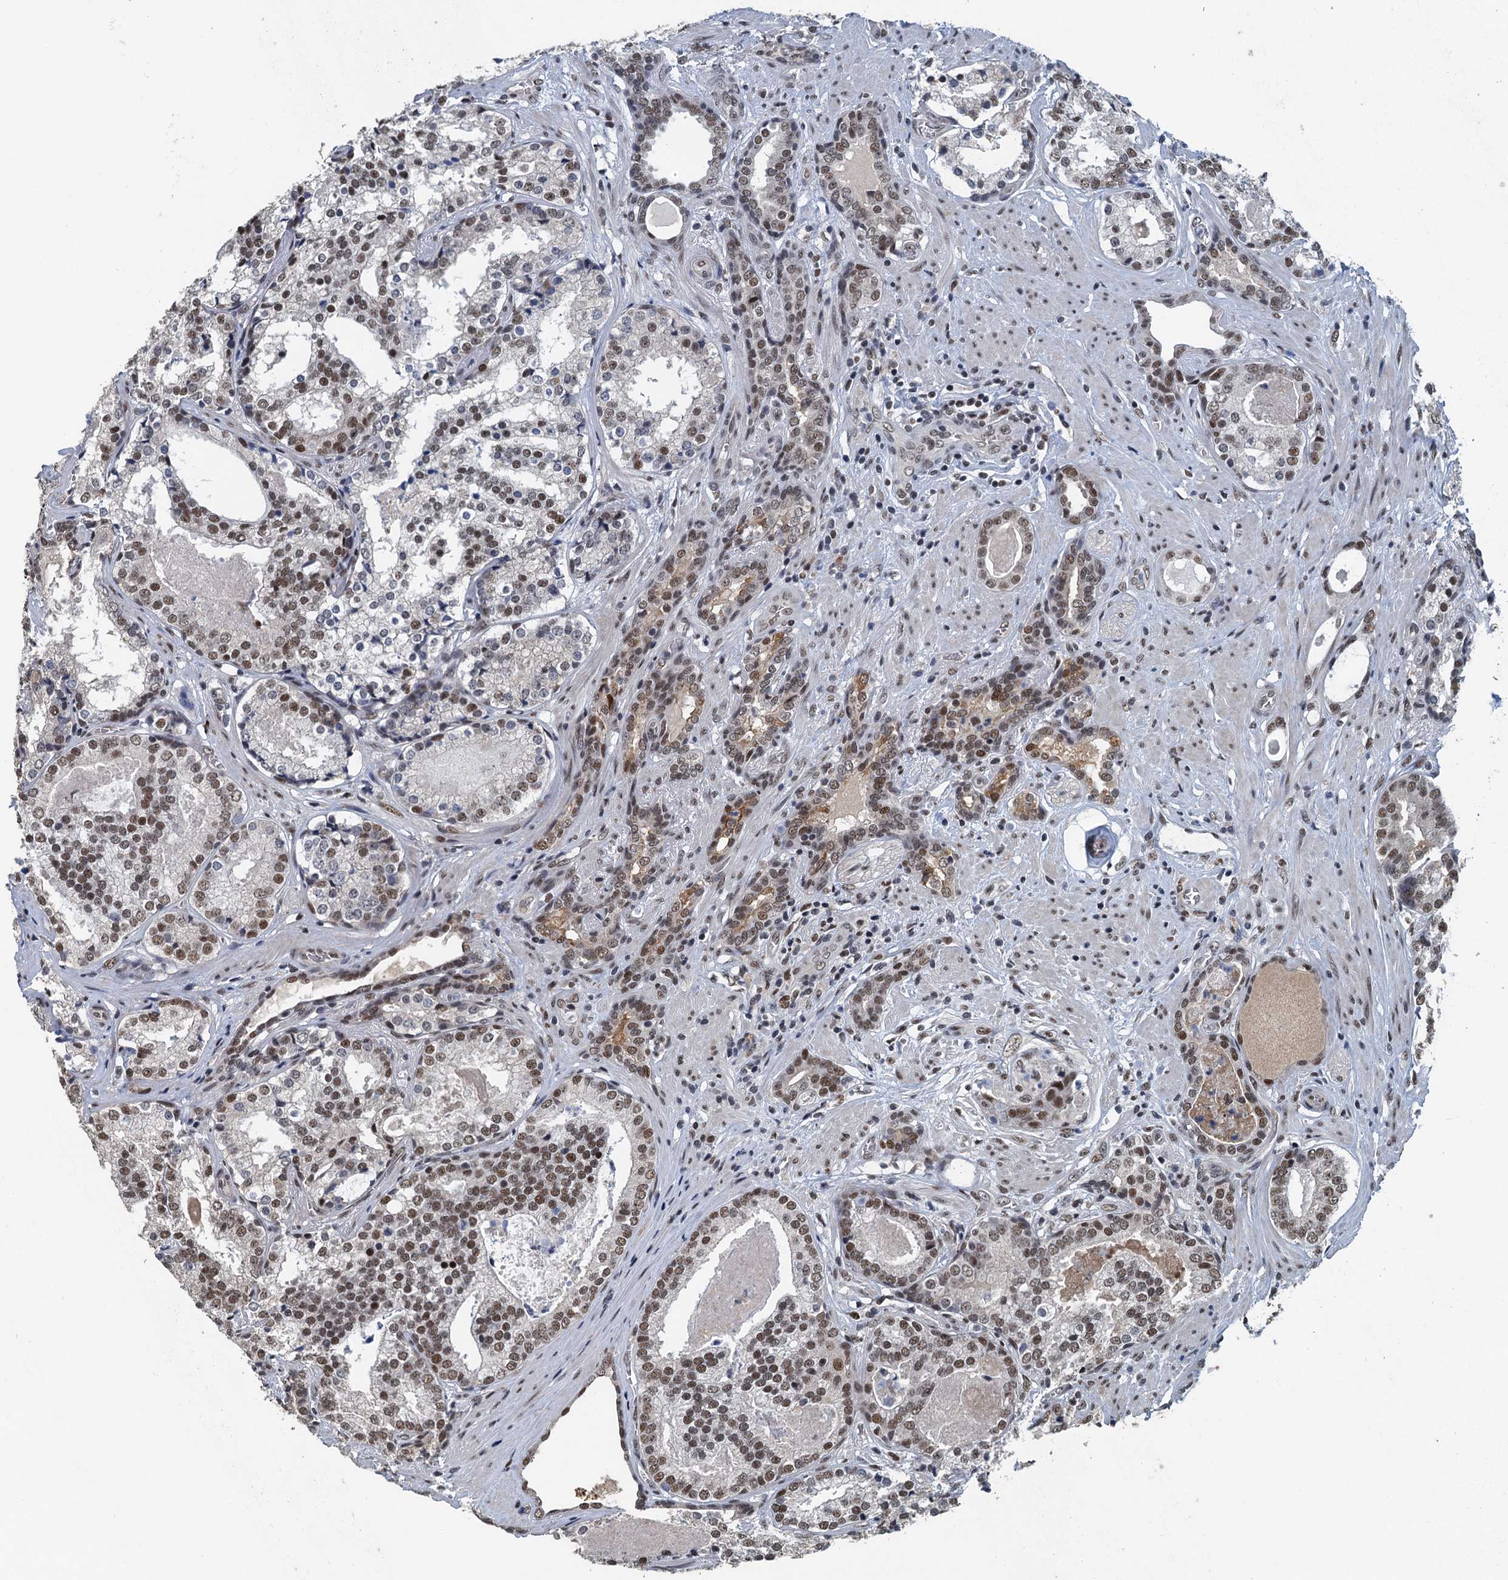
{"staining": {"intensity": "moderate", "quantity": ">75%", "location": "nuclear"}, "tissue": "prostate cancer", "cell_type": "Tumor cells", "image_type": "cancer", "snomed": [{"axis": "morphology", "description": "Adenocarcinoma, High grade"}, {"axis": "topography", "description": "Prostate"}], "caption": "A micrograph of high-grade adenocarcinoma (prostate) stained for a protein reveals moderate nuclear brown staining in tumor cells.", "gene": "MTA3", "patient": {"sex": "male", "age": 58}}